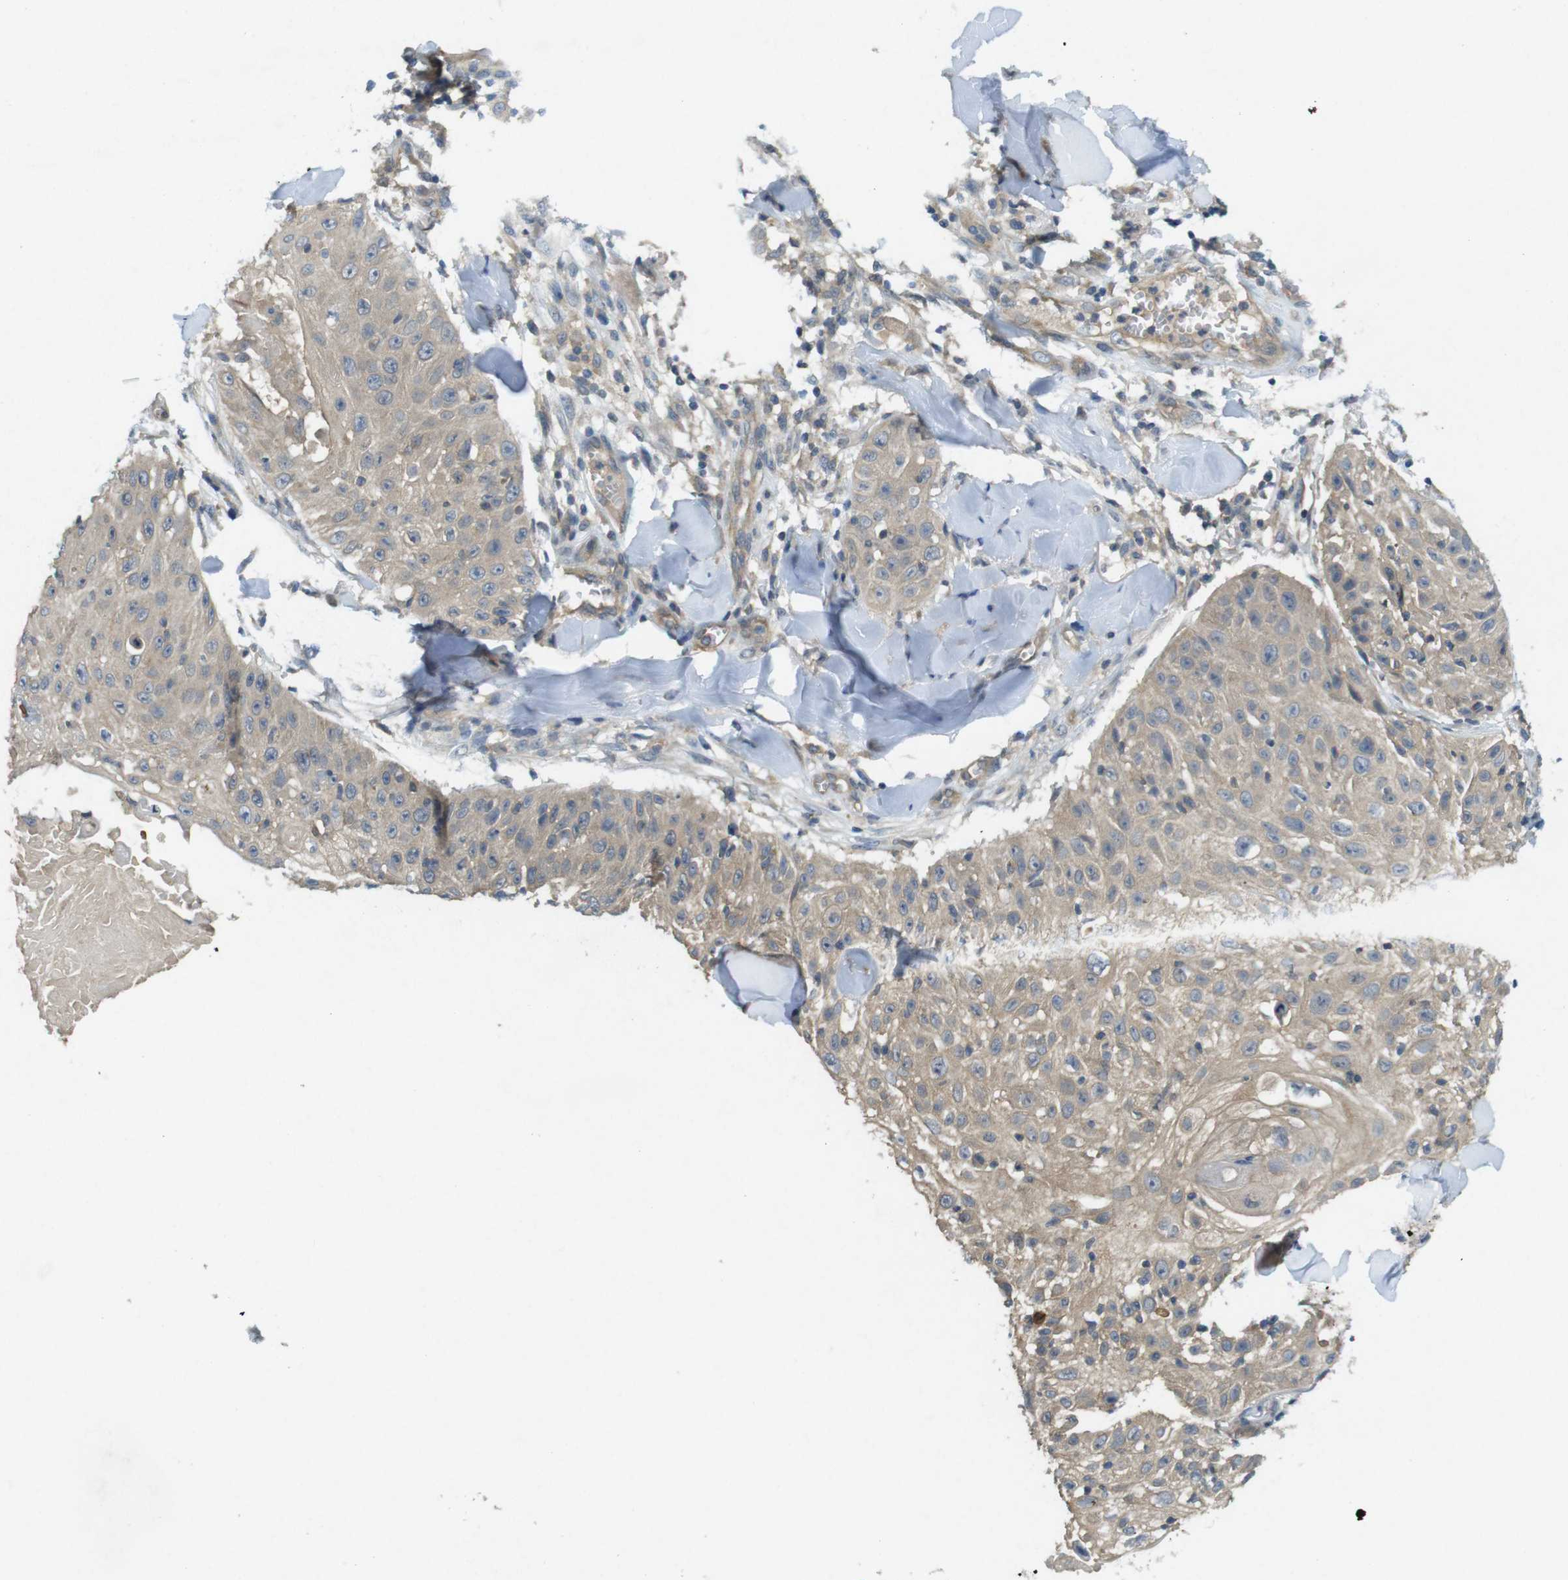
{"staining": {"intensity": "weak", "quantity": ">75%", "location": "cytoplasmic/membranous"}, "tissue": "skin cancer", "cell_type": "Tumor cells", "image_type": "cancer", "snomed": [{"axis": "morphology", "description": "Squamous cell carcinoma, NOS"}, {"axis": "topography", "description": "Skin"}], "caption": "Immunohistochemistry micrograph of human skin squamous cell carcinoma stained for a protein (brown), which displays low levels of weak cytoplasmic/membranous positivity in about >75% of tumor cells.", "gene": "SUGT1", "patient": {"sex": "male", "age": 86}}